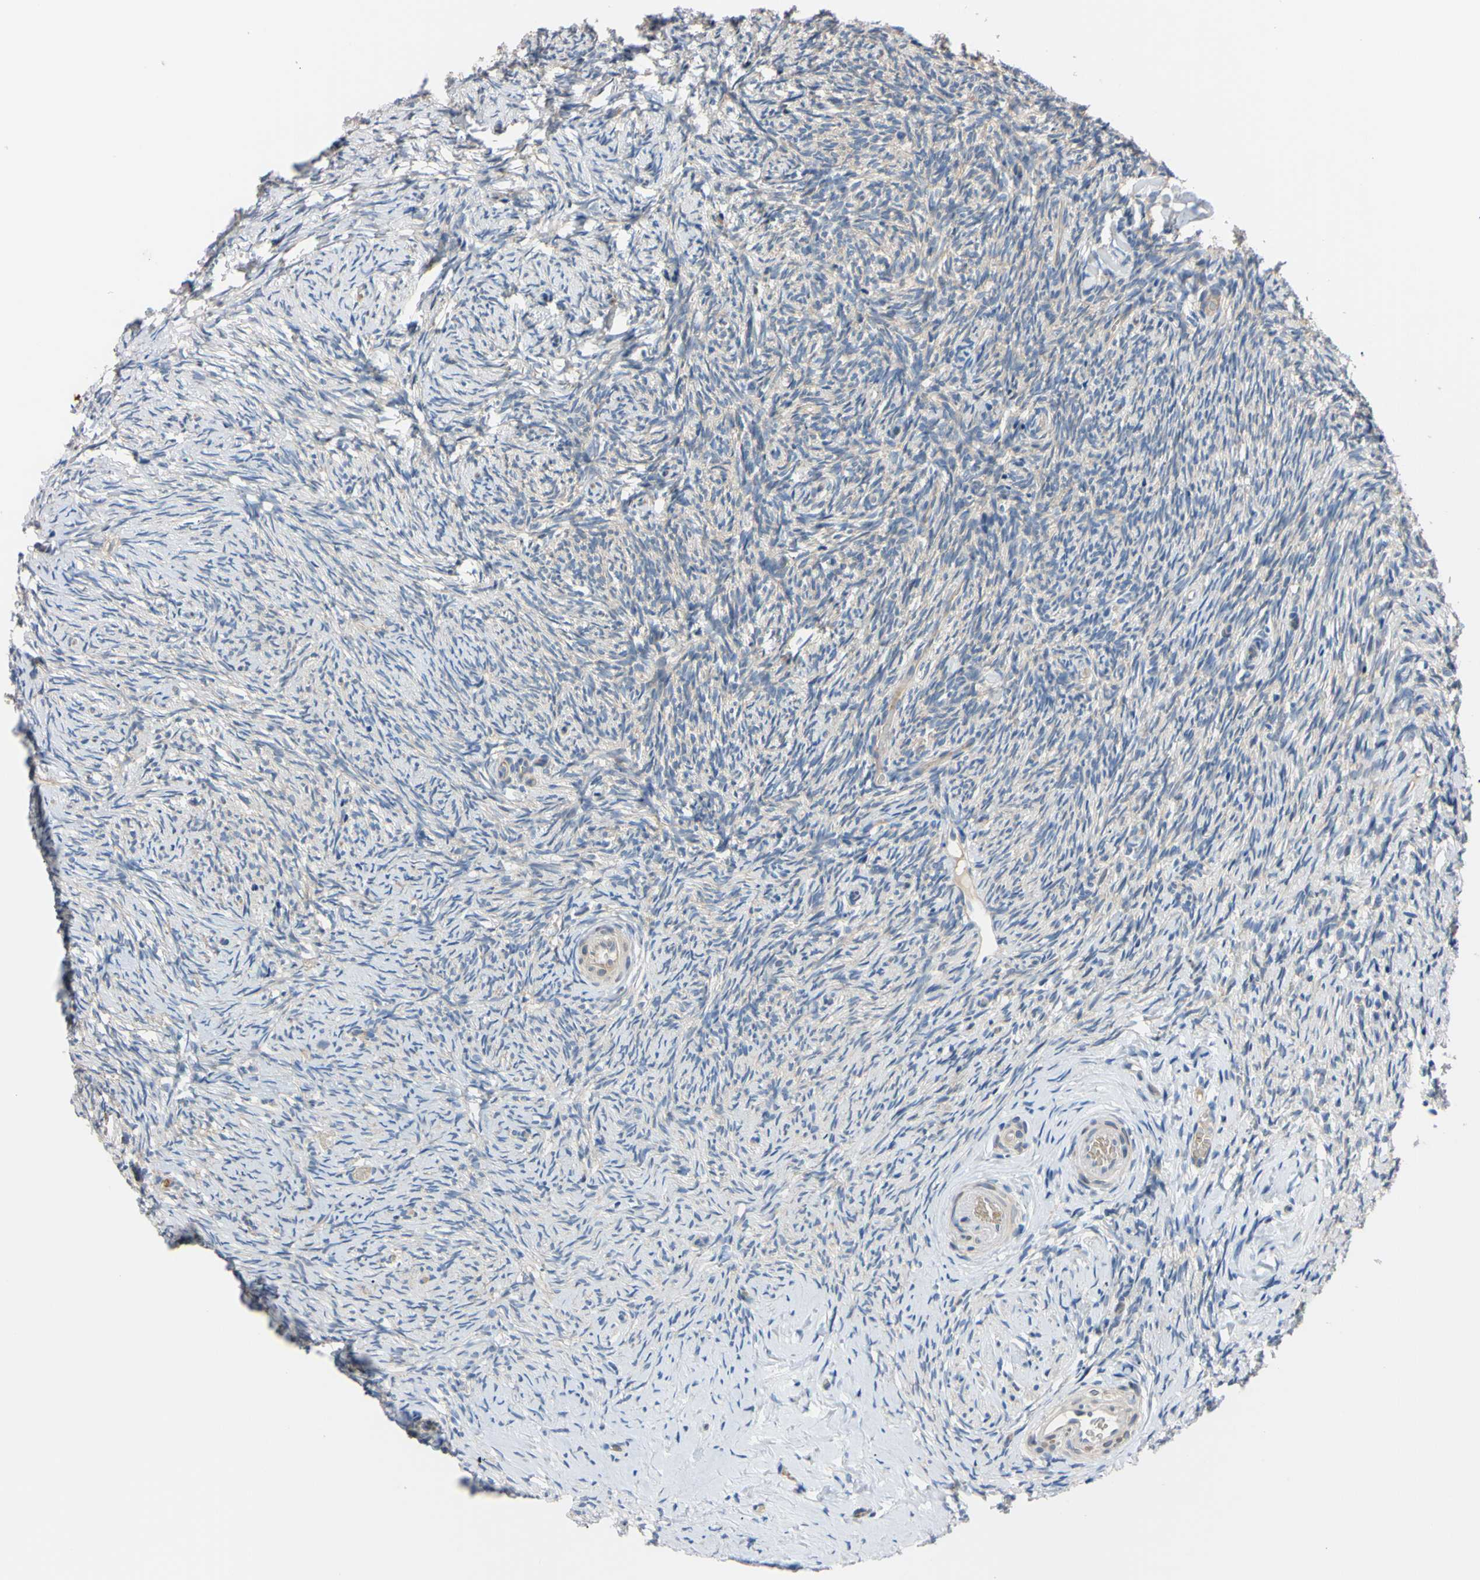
{"staining": {"intensity": "weak", "quantity": "<25%", "location": "cytoplasmic/membranous"}, "tissue": "ovary", "cell_type": "Ovarian stroma cells", "image_type": "normal", "snomed": [{"axis": "morphology", "description": "Normal tissue, NOS"}, {"axis": "topography", "description": "Ovary"}], "caption": "This is an immunohistochemistry (IHC) image of unremarkable ovary. There is no positivity in ovarian stroma cells.", "gene": "RARS1", "patient": {"sex": "female", "age": 60}}